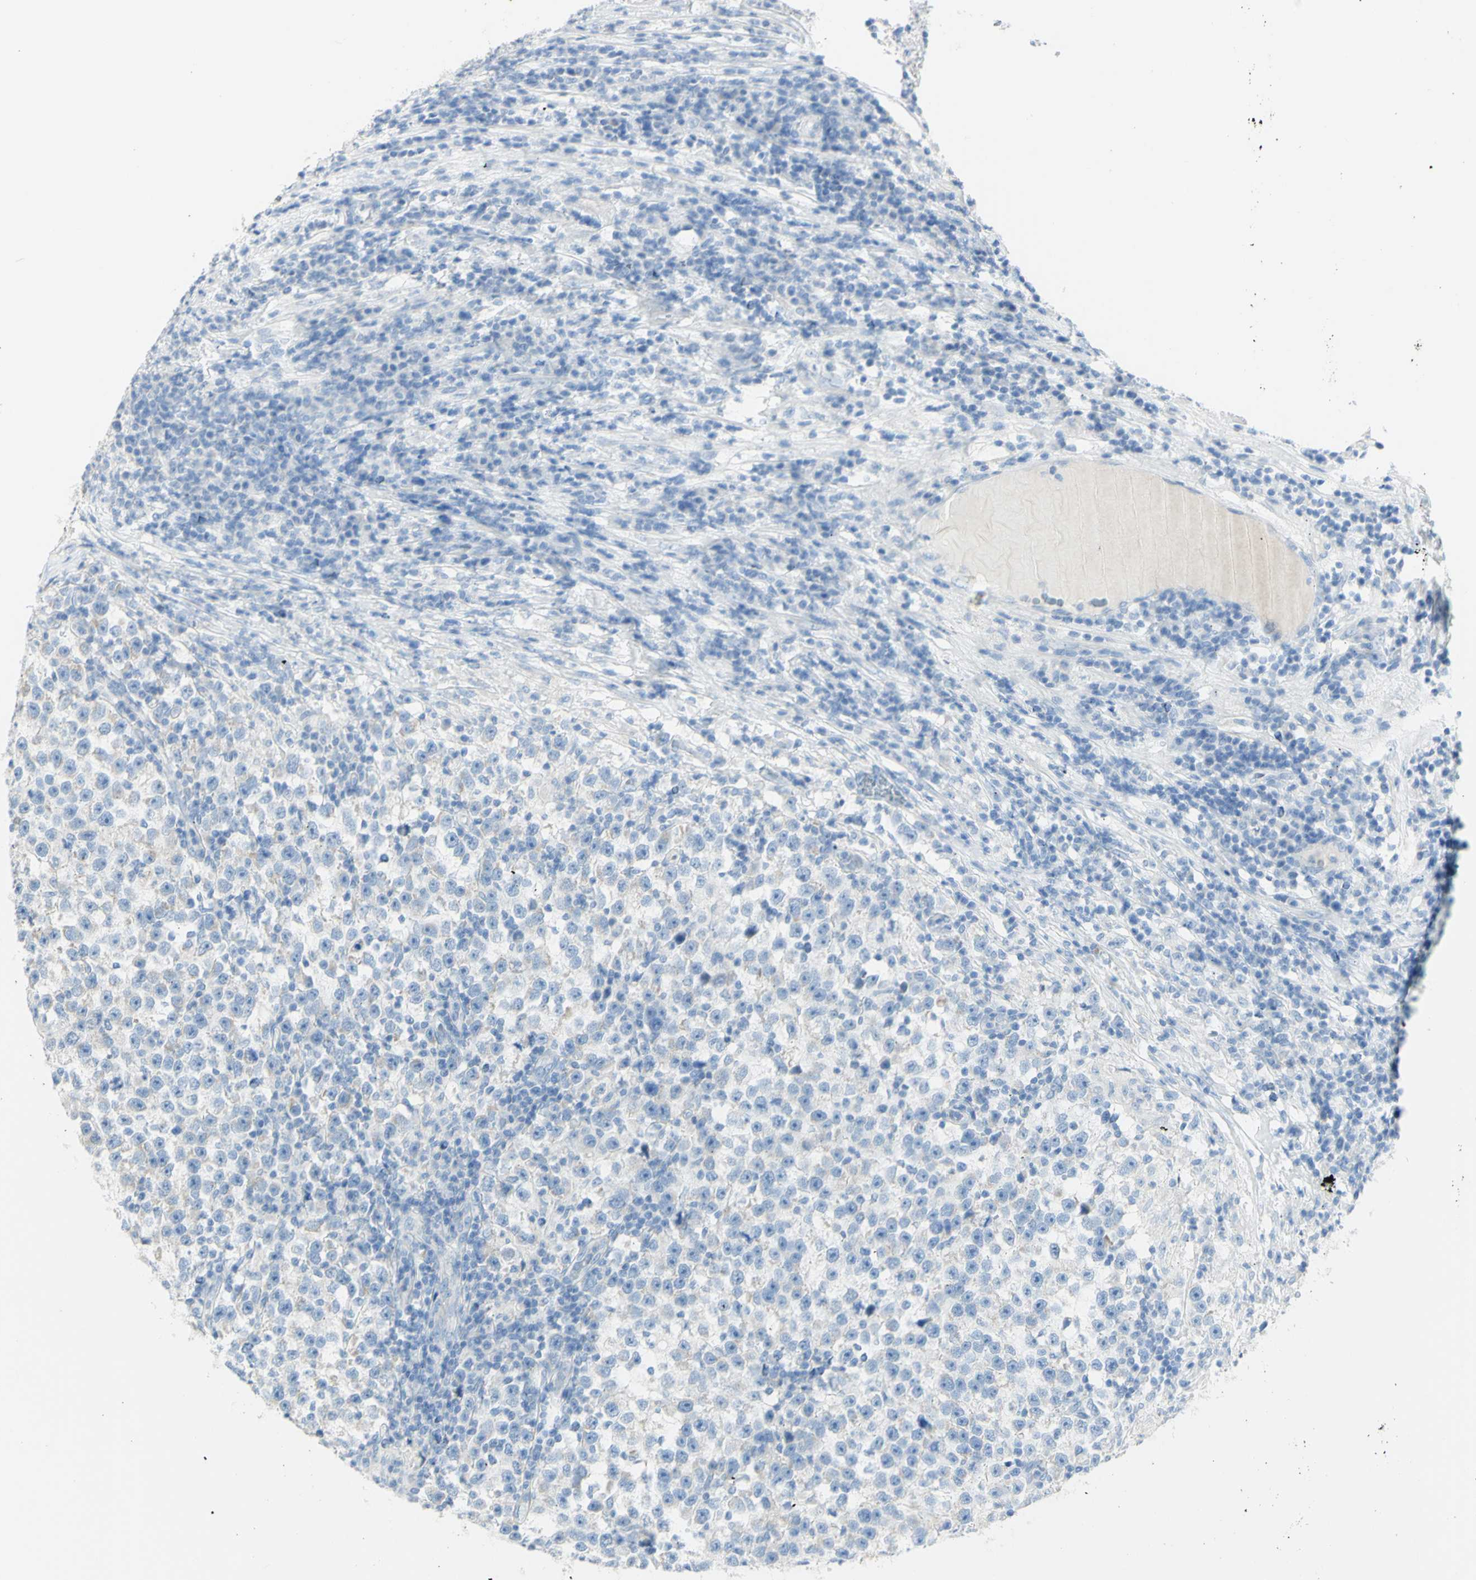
{"staining": {"intensity": "negative", "quantity": "none", "location": "none"}, "tissue": "testis cancer", "cell_type": "Tumor cells", "image_type": "cancer", "snomed": [{"axis": "morphology", "description": "Seminoma, NOS"}, {"axis": "topography", "description": "Testis"}], "caption": "Immunohistochemical staining of testis cancer (seminoma) shows no significant positivity in tumor cells.", "gene": "LETM1", "patient": {"sex": "male", "age": 43}}